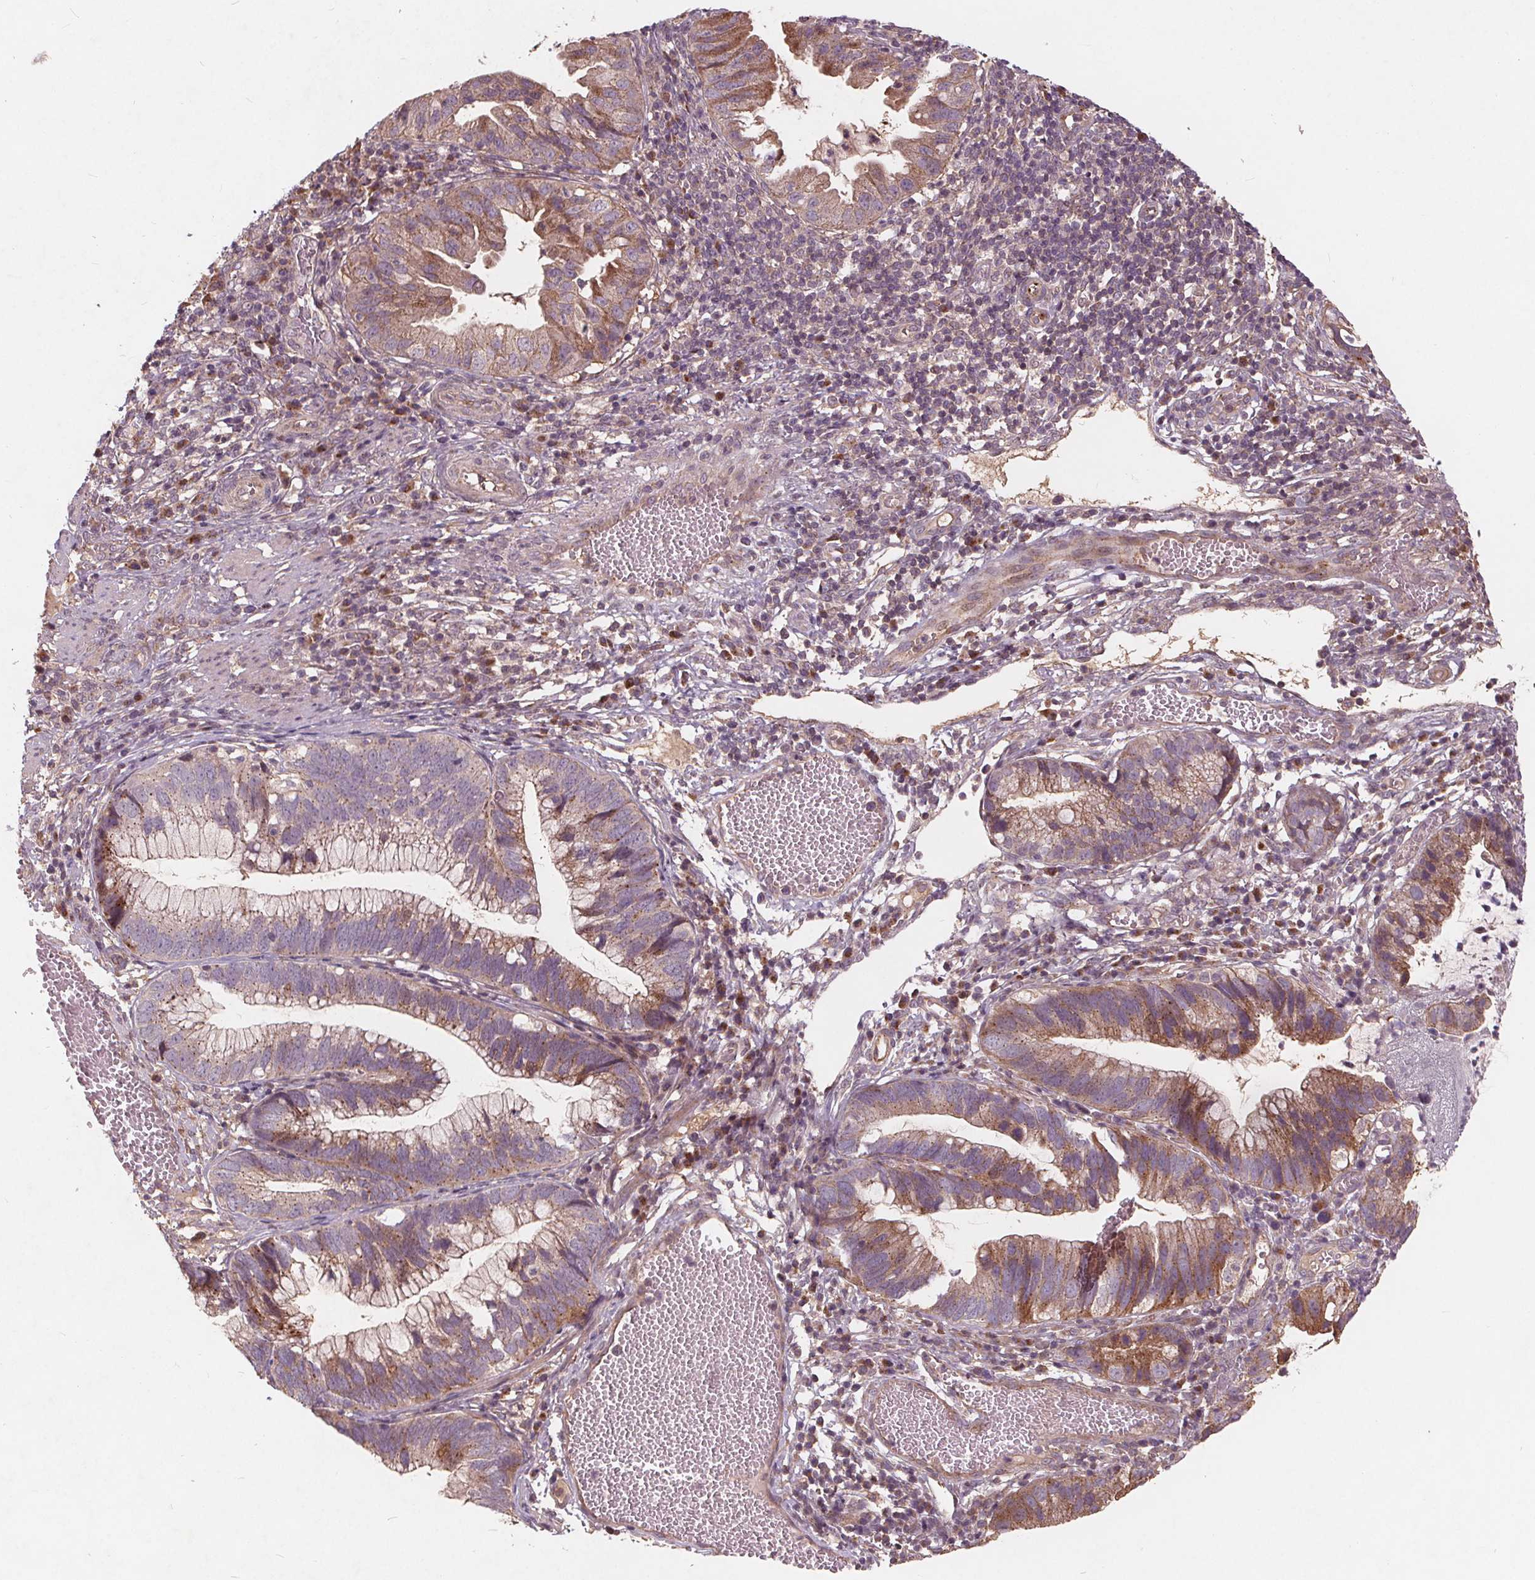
{"staining": {"intensity": "moderate", "quantity": "25%-75%", "location": "cytoplasmic/membranous"}, "tissue": "cervical cancer", "cell_type": "Tumor cells", "image_type": "cancer", "snomed": [{"axis": "morphology", "description": "Adenocarcinoma, NOS"}, {"axis": "topography", "description": "Cervix"}], "caption": "Immunohistochemical staining of human cervical cancer (adenocarcinoma) displays medium levels of moderate cytoplasmic/membranous protein positivity in approximately 25%-75% of tumor cells. Using DAB (brown) and hematoxylin (blue) stains, captured at high magnification using brightfield microscopy.", "gene": "CSNK1G2", "patient": {"sex": "female", "age": 34}}